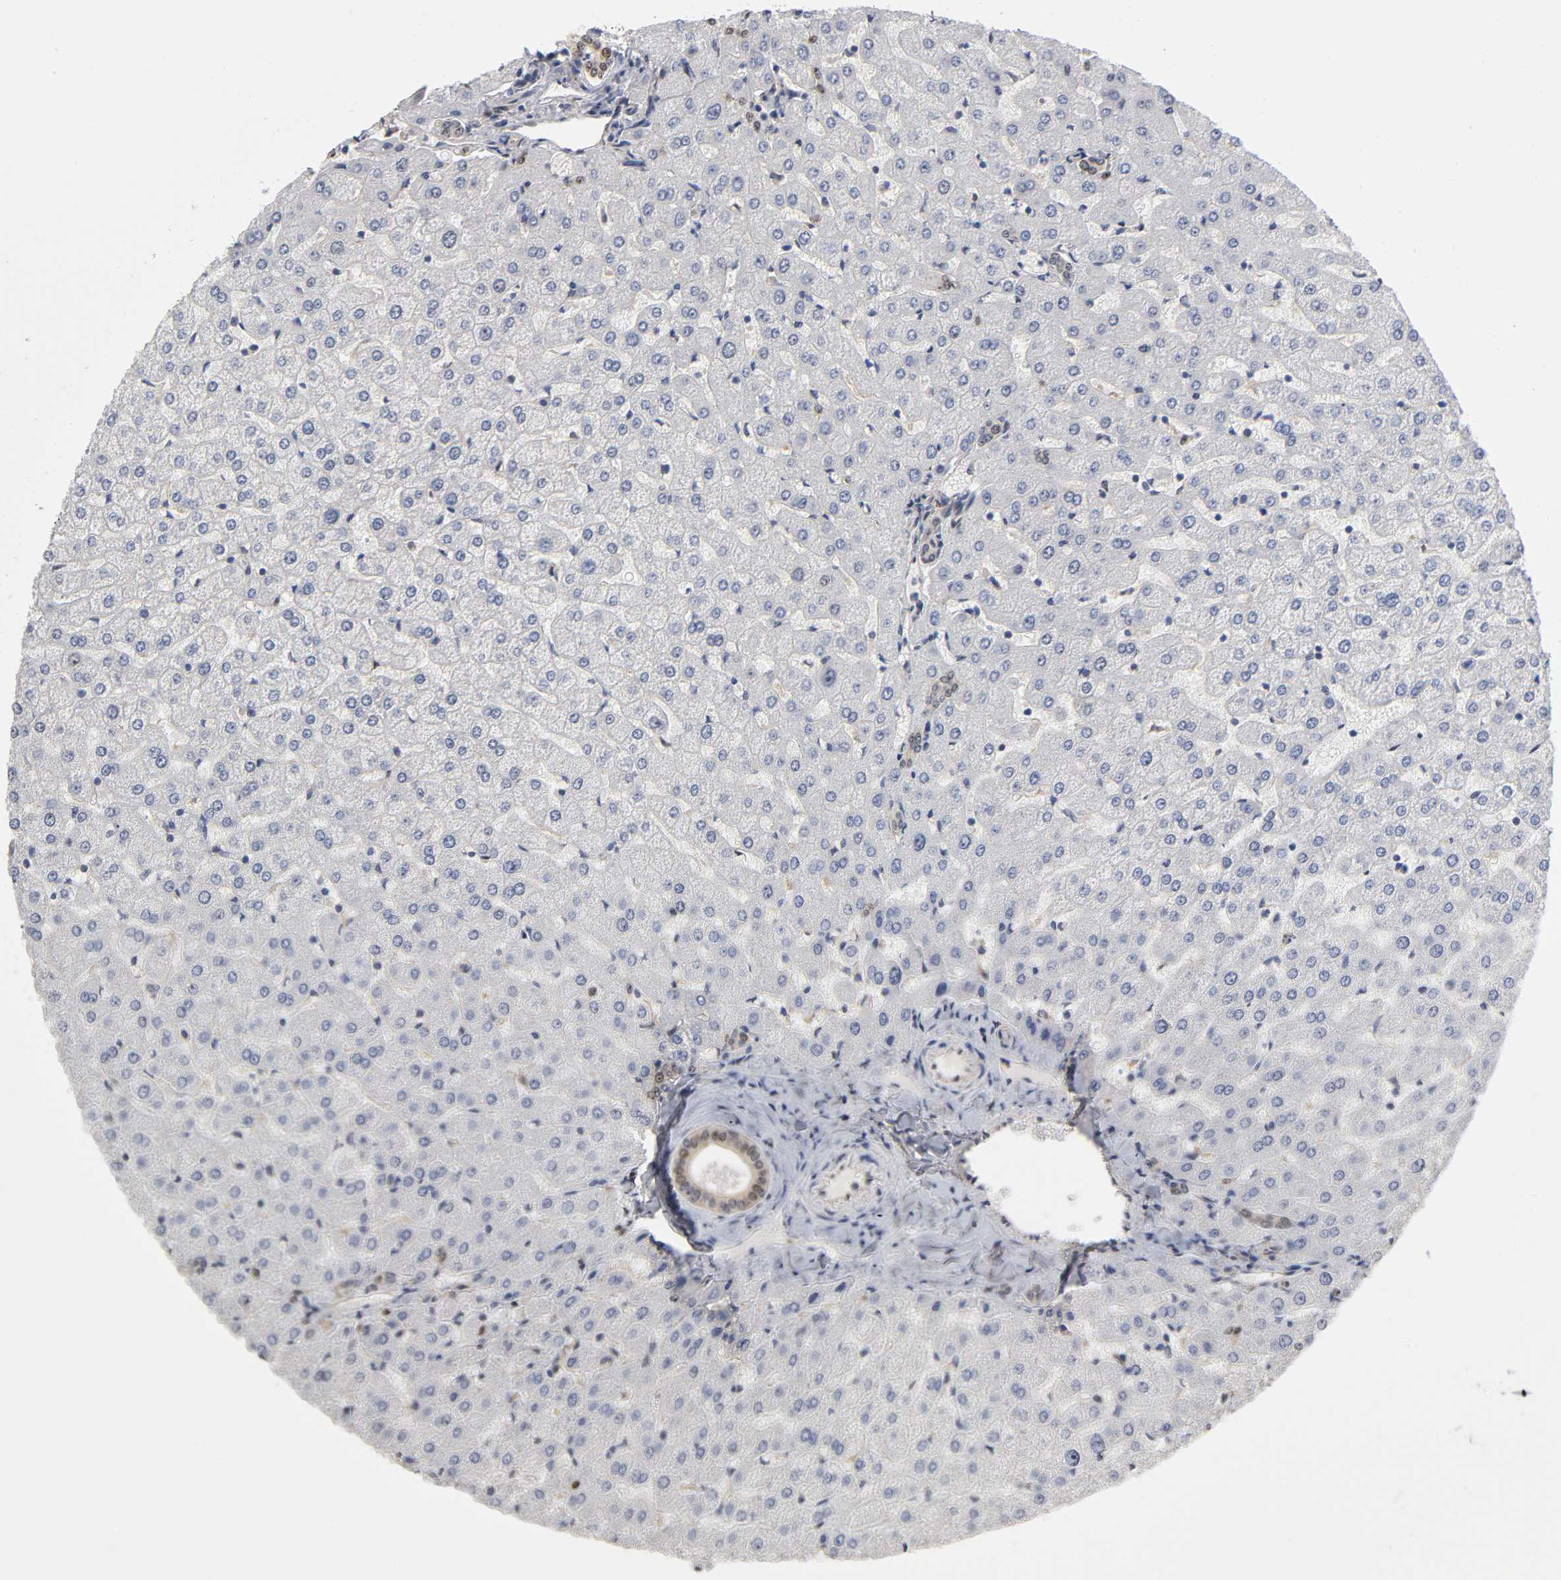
{"staining": {"intensity": "weak", "quantity": ">75%", "location": "cytoplasmic/membranous,nuclear"}, "tissue": "liver", "cell_type": "Cholangiocytes", "image_type": "normal", "snomed": [{"axis": "morphology", "description": "Normal tissue, NOS"}, {"axis": "morphology", "description": "Fibrosis, NOS"}, {"axis": "topography", "description": "Liver"}], "caption": "IHC image of normal human liver stained for a protein (brown), which displays low levels of weak cytoplasmic/membranous,nuclear expression in about >75% of cholangiocytes.", "gene": "PAFAH1B1", "patient": {"sex": "female", "age": 29}}